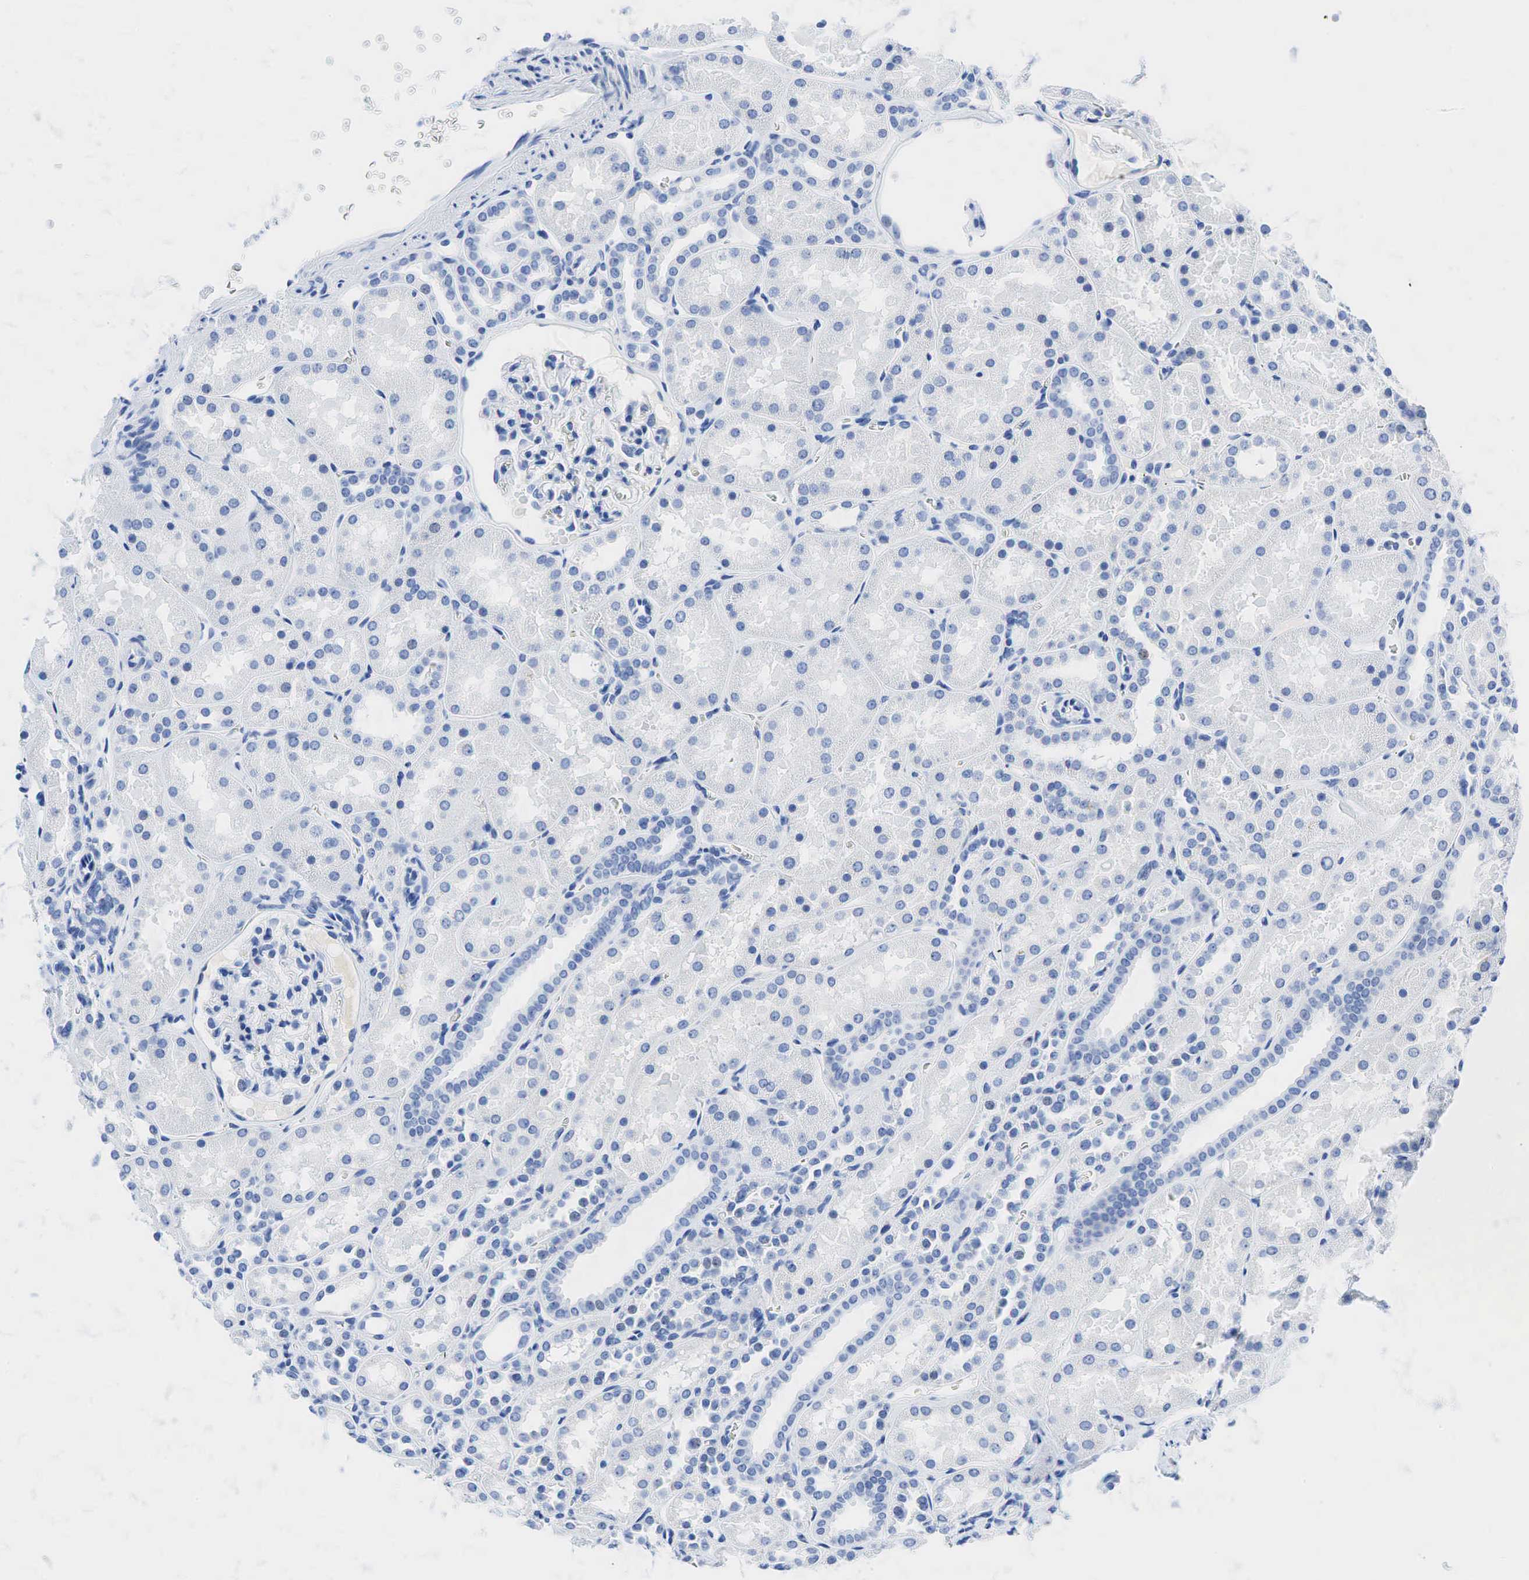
{"staining": {"intensity": "negative", "quantity": "none", "location": "none"}, "tissue": "kidney", "cell_type": "Cells in glomeruli", "image_type": "normal", "snomed": [{"axis": "morphology", "description": "Normal tissue, NOS"}, {"axis": "topography", "description": "Kidney"}], "caption": "Benign kidney was stained to show a protein in brown. There is no significant expression in cells in glomeruli. (Immunohistochemistry, brightfield microscopy, high magnification).", "gene": "INHA", "patient": {"sex": "female", "age": 52}}